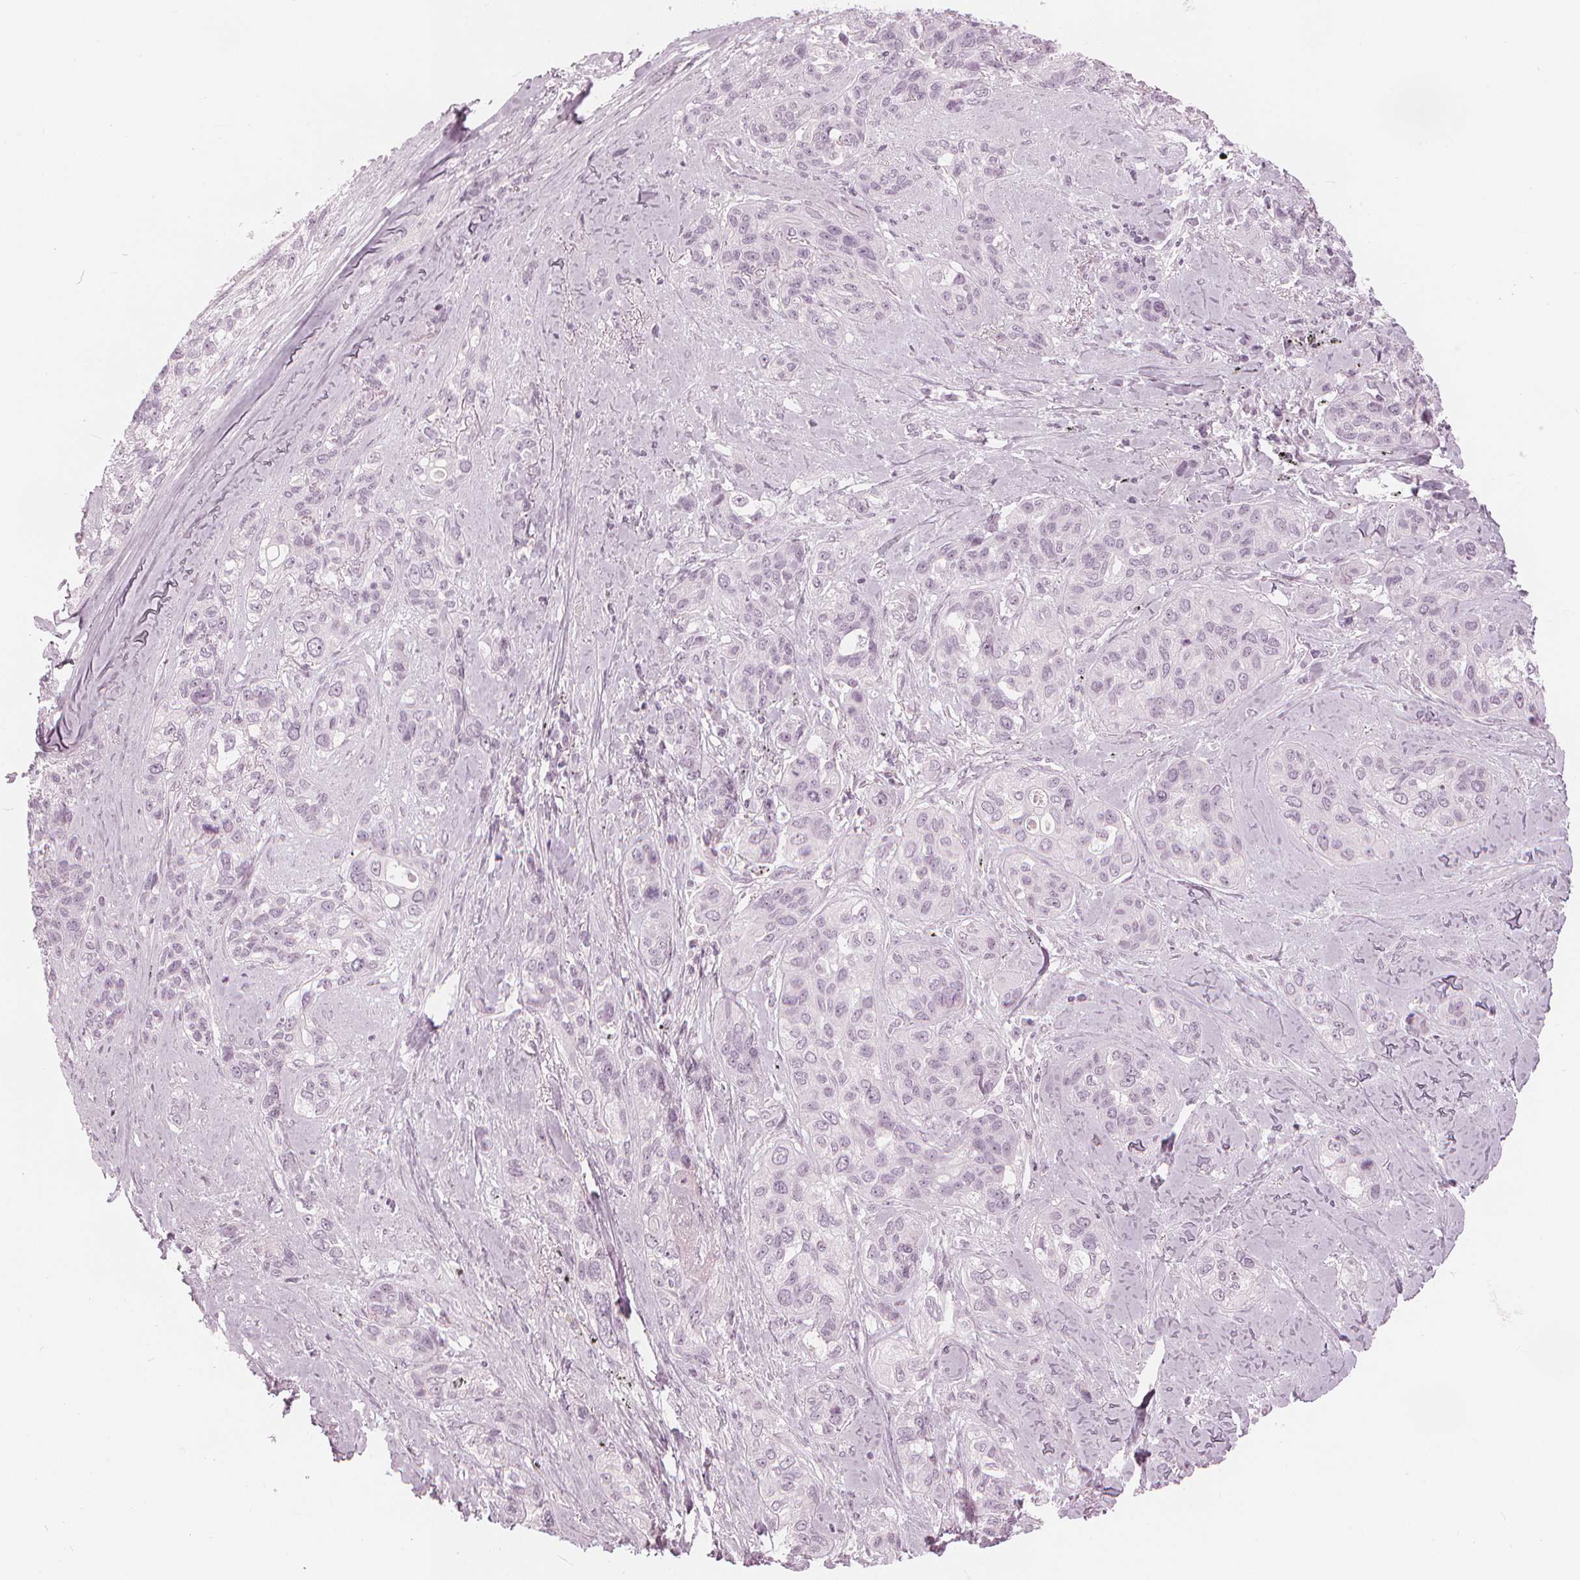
{"staining": {"intensity": "negative", "quantity": "none", "location": "none"}, "tissue": "lung cancer", "cell_type": "Tumor cells", "image_type": "cancer", "snomed": [{"axis": "morphology", "description": "Squamous cell carcinoma, NOS"}, {"axis": "topography", "description": "Lung"}], "caption": "The image displays no staining of tumor cells in squamous cell carcinoma (lung).", "gene": "PAEP", "patient": {"sex": "female", "age": 70}}